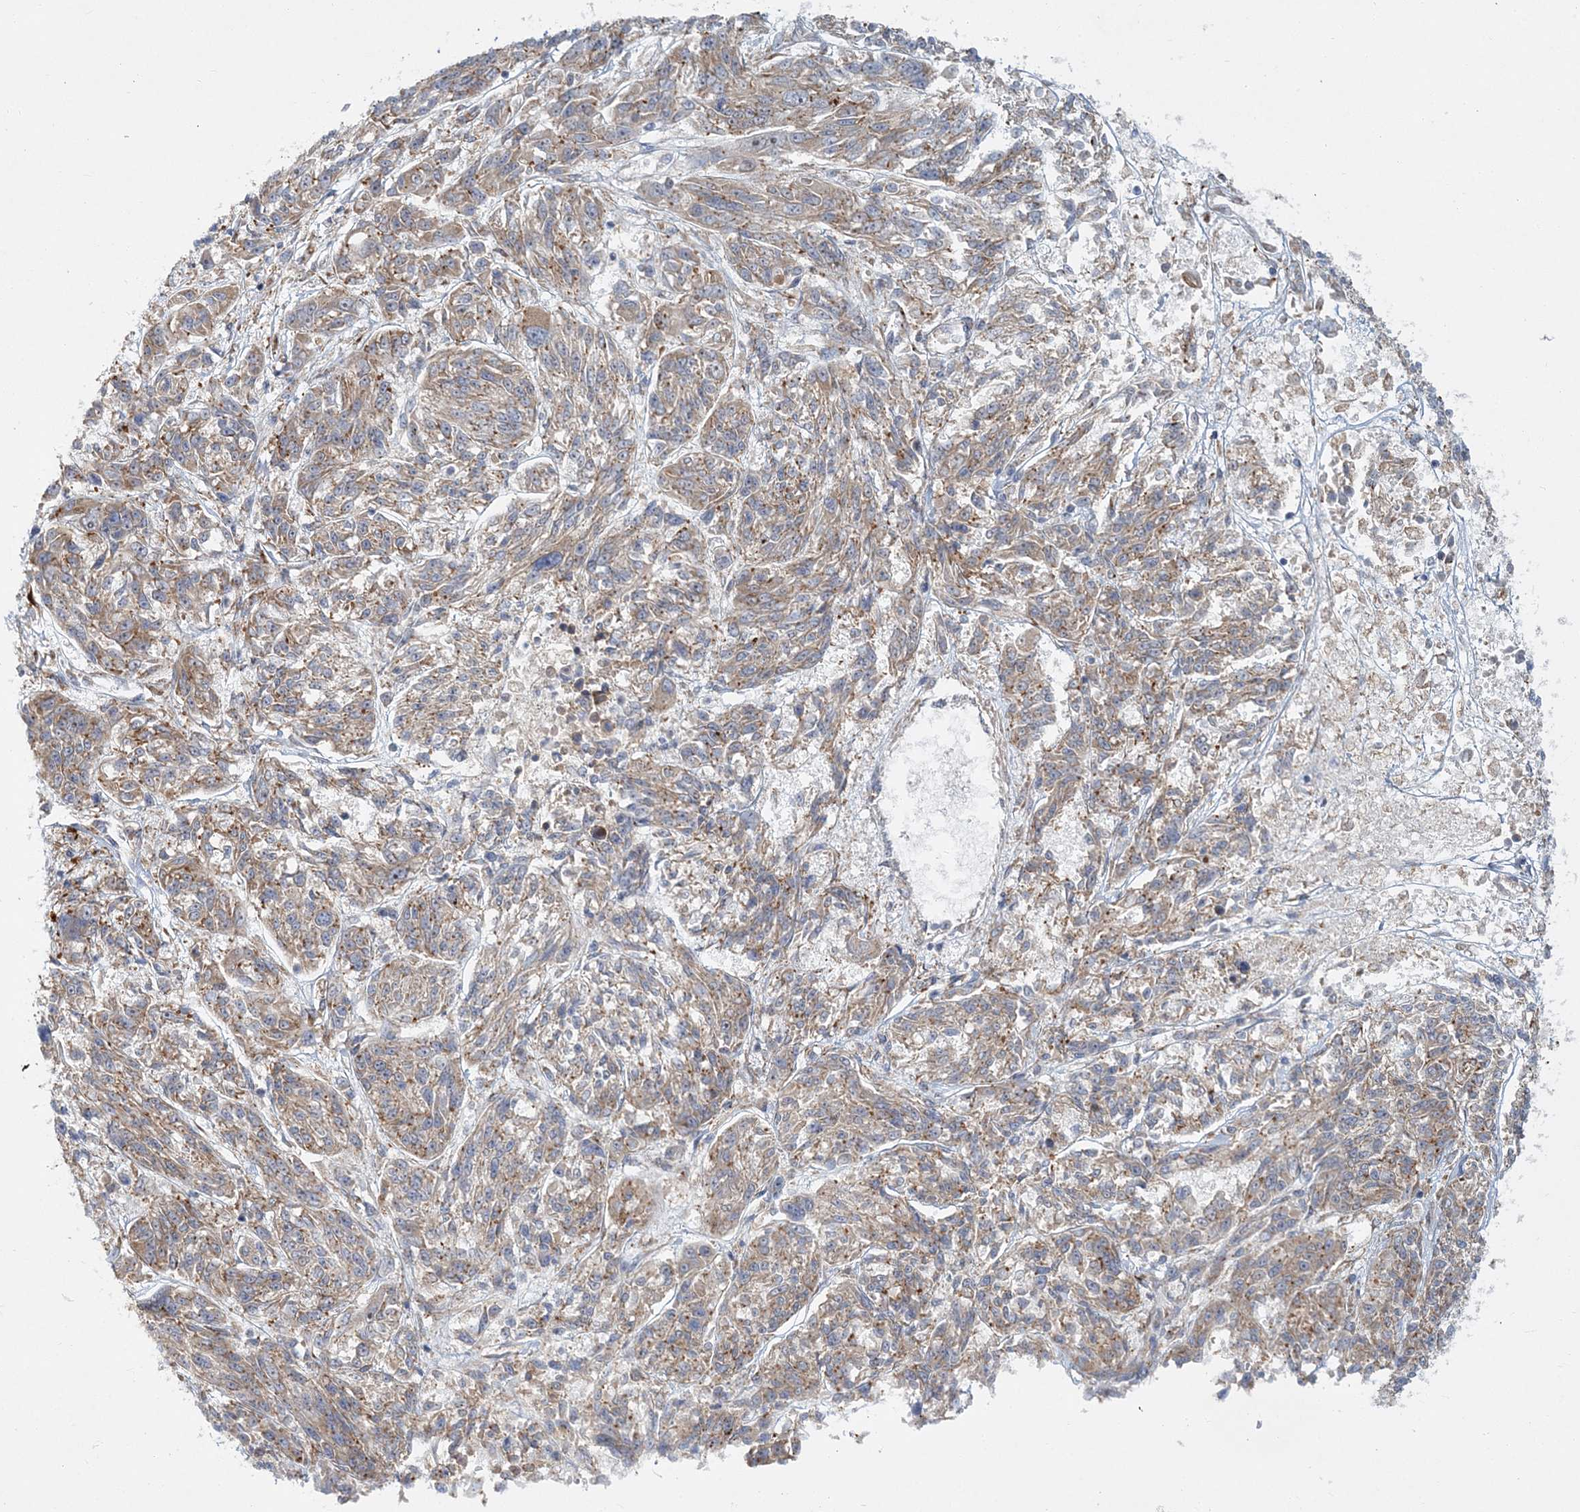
{"staining": {"intensity": "weak", "quantity": ">75%", "location": "cytoplasmic/membranous"}, "tissue": "melanoma", "cell_type": "Tumor cells", "image_type": "cancer", "snomed": [{"axis": "morphology", "description": "Malignant melanoma, NOS"}, {"axis": "topography", "description": "Skin"}], "caption": "Brown immunohistochemical staining in human melanoma displays weak cytoplasmic/membranous expression in about >75% of tumor cells.", "gene": "NBAS", "patient": {"sex": "male", "age": 53}}